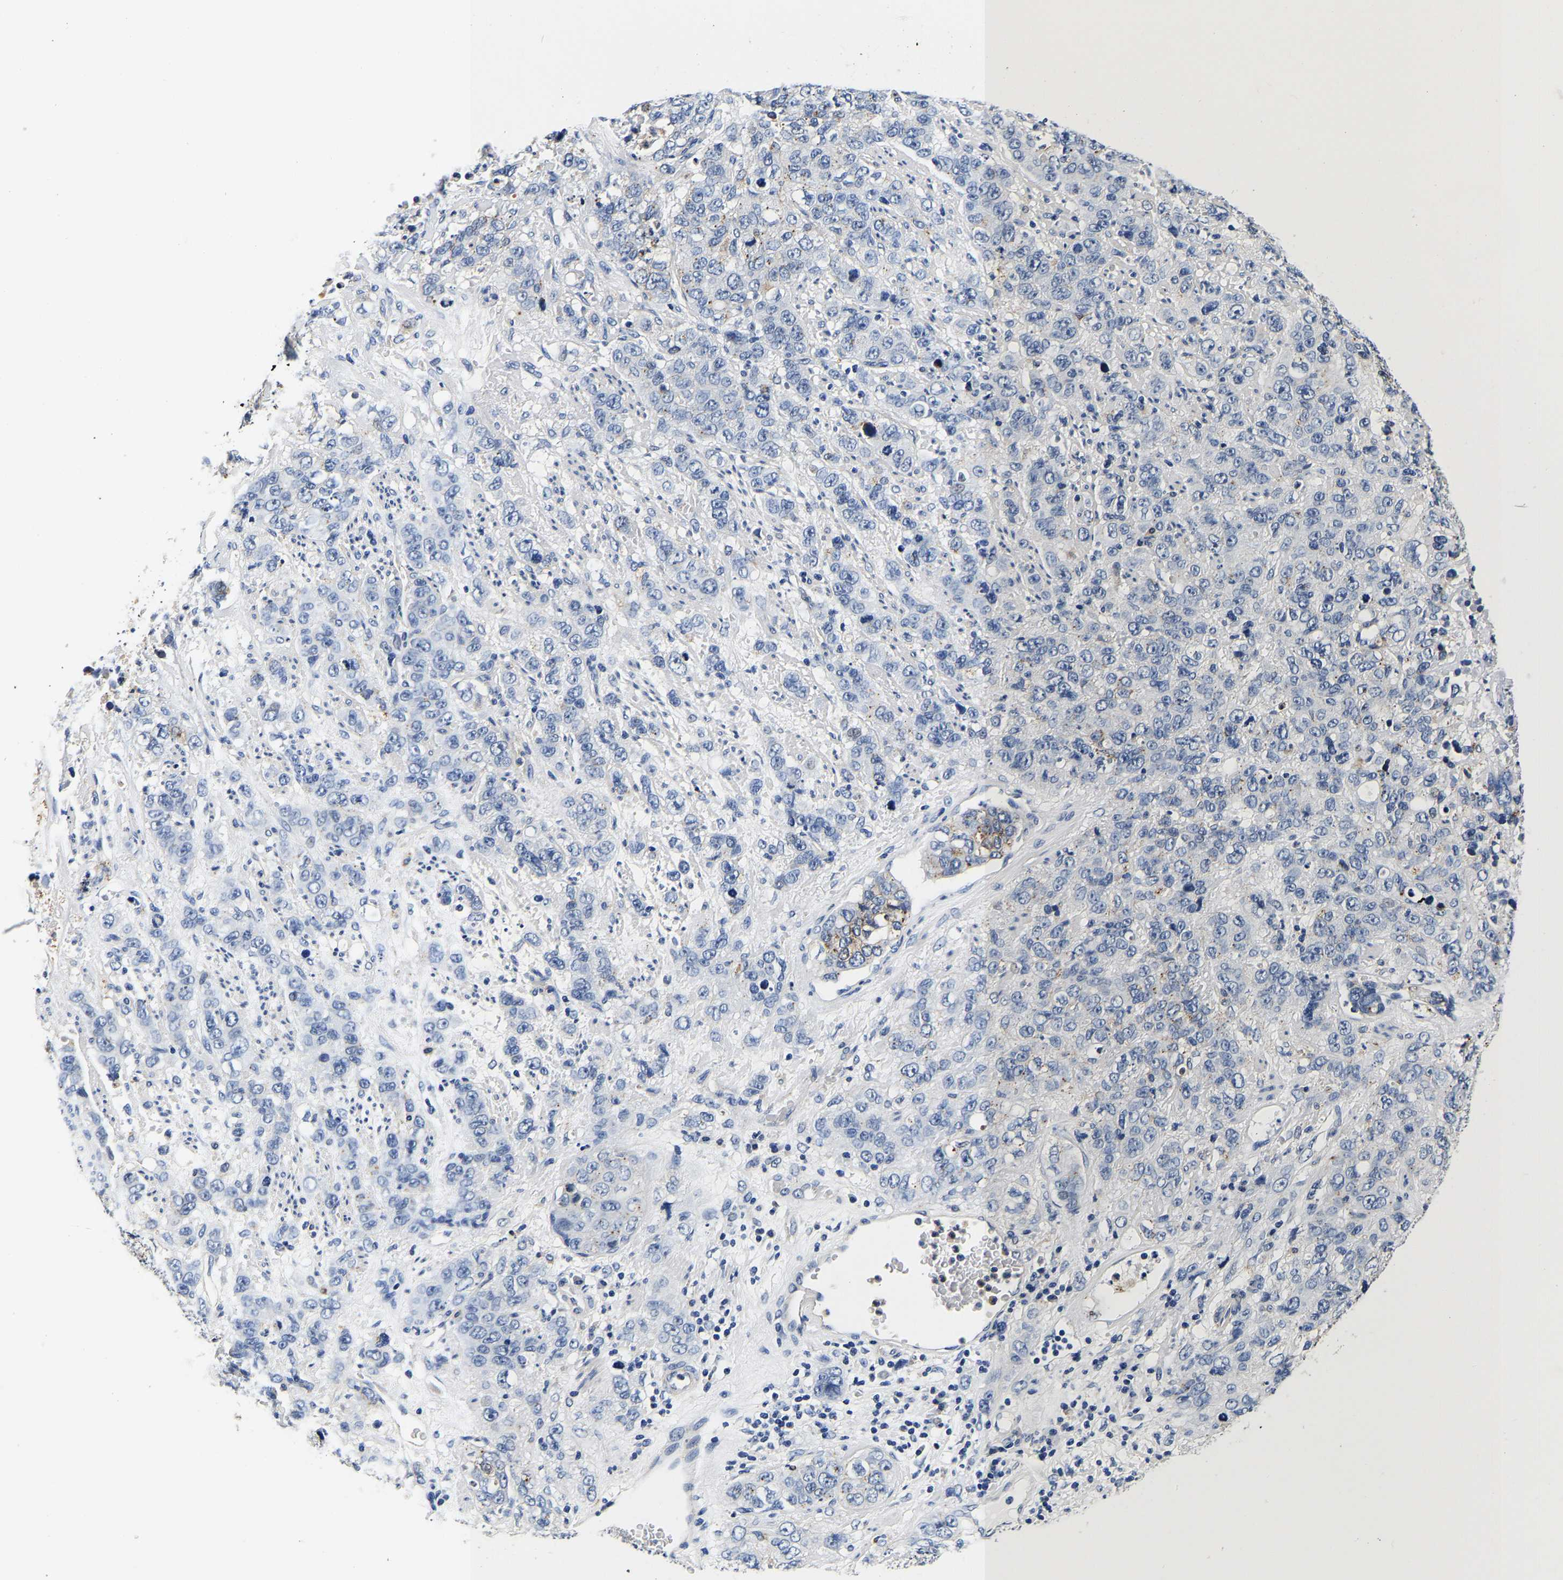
{"staining": {"intensity": "negative", "quantity": "none", "location": "none"}, "tissue": "stomach cancer", "cell_type": "Tumor cells", "image_type": "cancer", "snomed": [{"axis": "morphology", "description": "Adenocarcinoma, NOS"}, {"axis": "topography", "description": "Stomach"}], "caption": "An immunohistochemistry micrograph of adenocarcinoma (stomach) is shown. There is no staining in tumor cells of adenocarcinoma (stomach). (Brightfield microscopy of DAB (3,3'-diaminobenzidine) IHC at high magnification).", "gene": "GRN", "patient": {"sex": "male", "age": 48}}